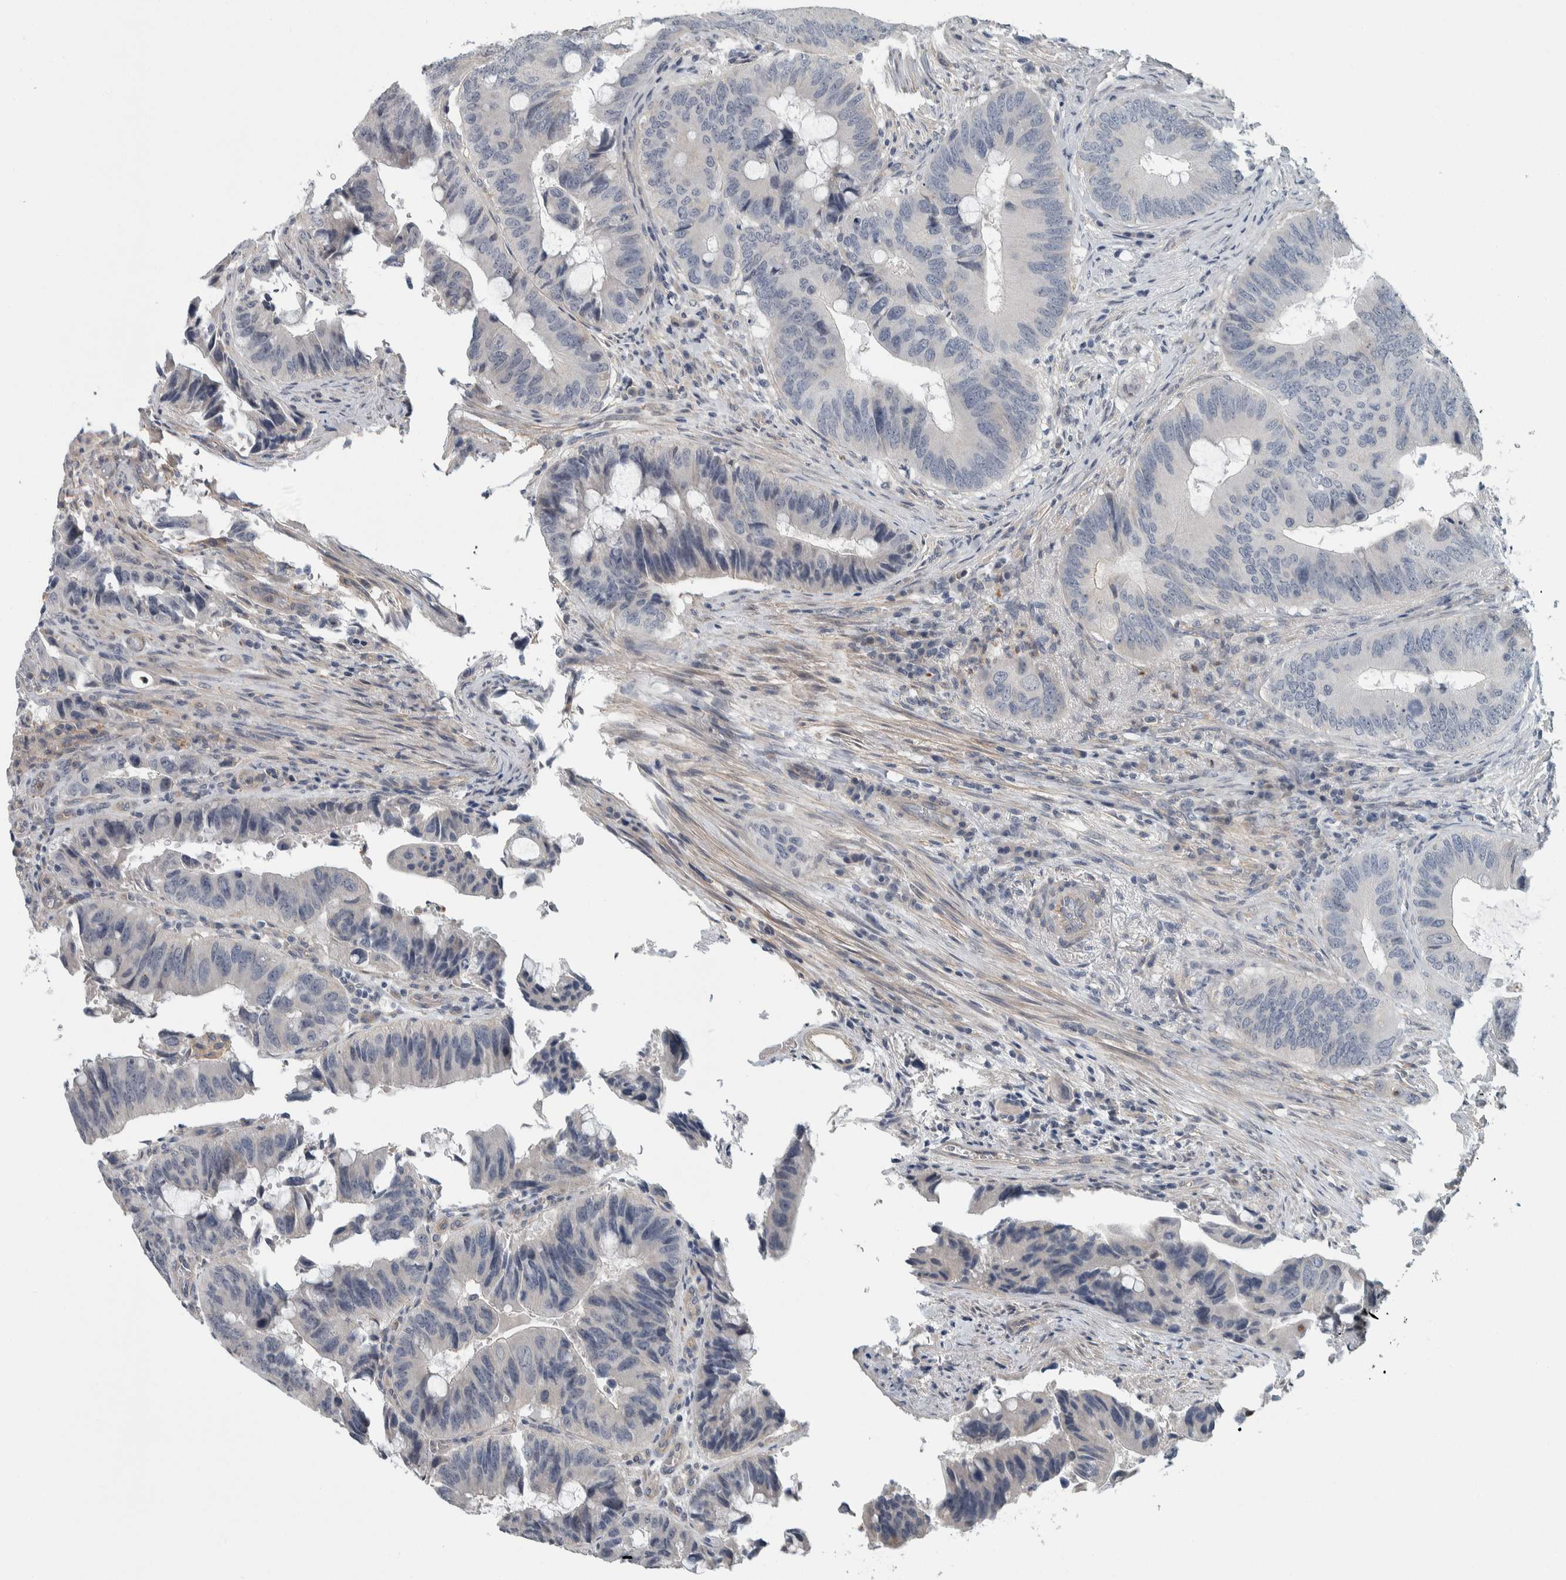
{"staining": {"intensity": "negative", "quantity": "none", "location": "none"}, "tissue": "colorectal cancer", "cell_type": "Tumor cells", "image_type": "cancer", "snomed": [{"axis": "morphology", "description": "Adenocarcinoma, NOS"}, {"axis": "topography", "description": "Colon"}], "caption": "IHC micrograph of neoplastic tissue: colorectal adenocarcinoma stained with DAB displays no significant protein expression in tumor cells.", "gene": "KCNJ3", "patient": {"sex": "male", "age": 71}}